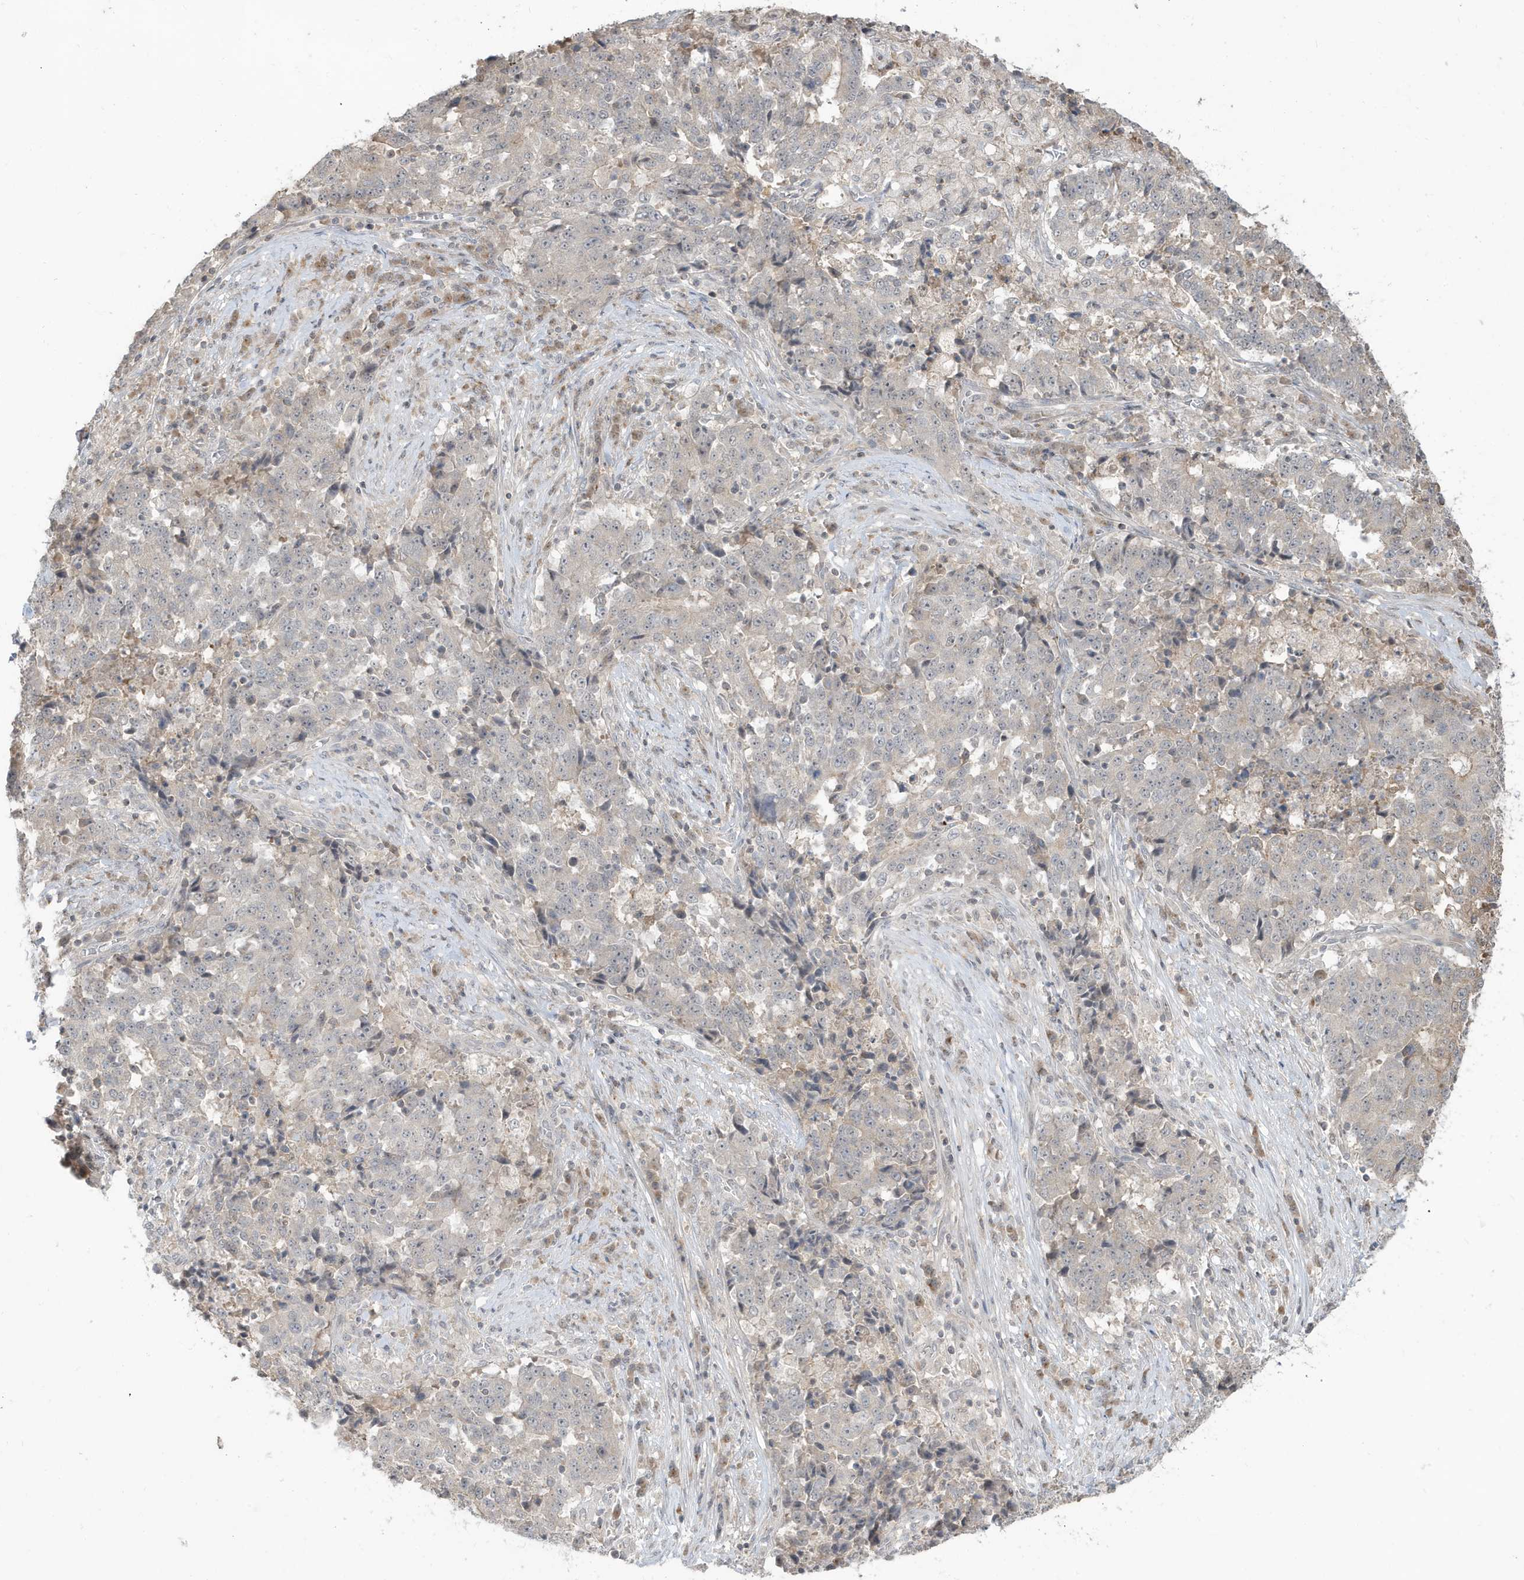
{"staining": {"intensity": "negative", "quantity": "none", "location": "none"}, "tissue": "stomach cancer", "cell_type": "Tumor cells", "image_type": "cancer", "snomed": [{"axis": "morphology", "description": "Adenocarcinoma, NOS"}, {"axis": "topography", "description": "Stomach"}], "caption": "DAB immunohistochemical staining of adenocarcinoma (stomach) shows no significant positivity in tumor cells. (Stains: DAB (3,3'-diaminobenzidine) IHC with hematoxylin counter stain, Microscopy: brightfield microscopy at high magnification).", "gene": "PRRT3", "patient": {"sex": "male", "age": 59}}